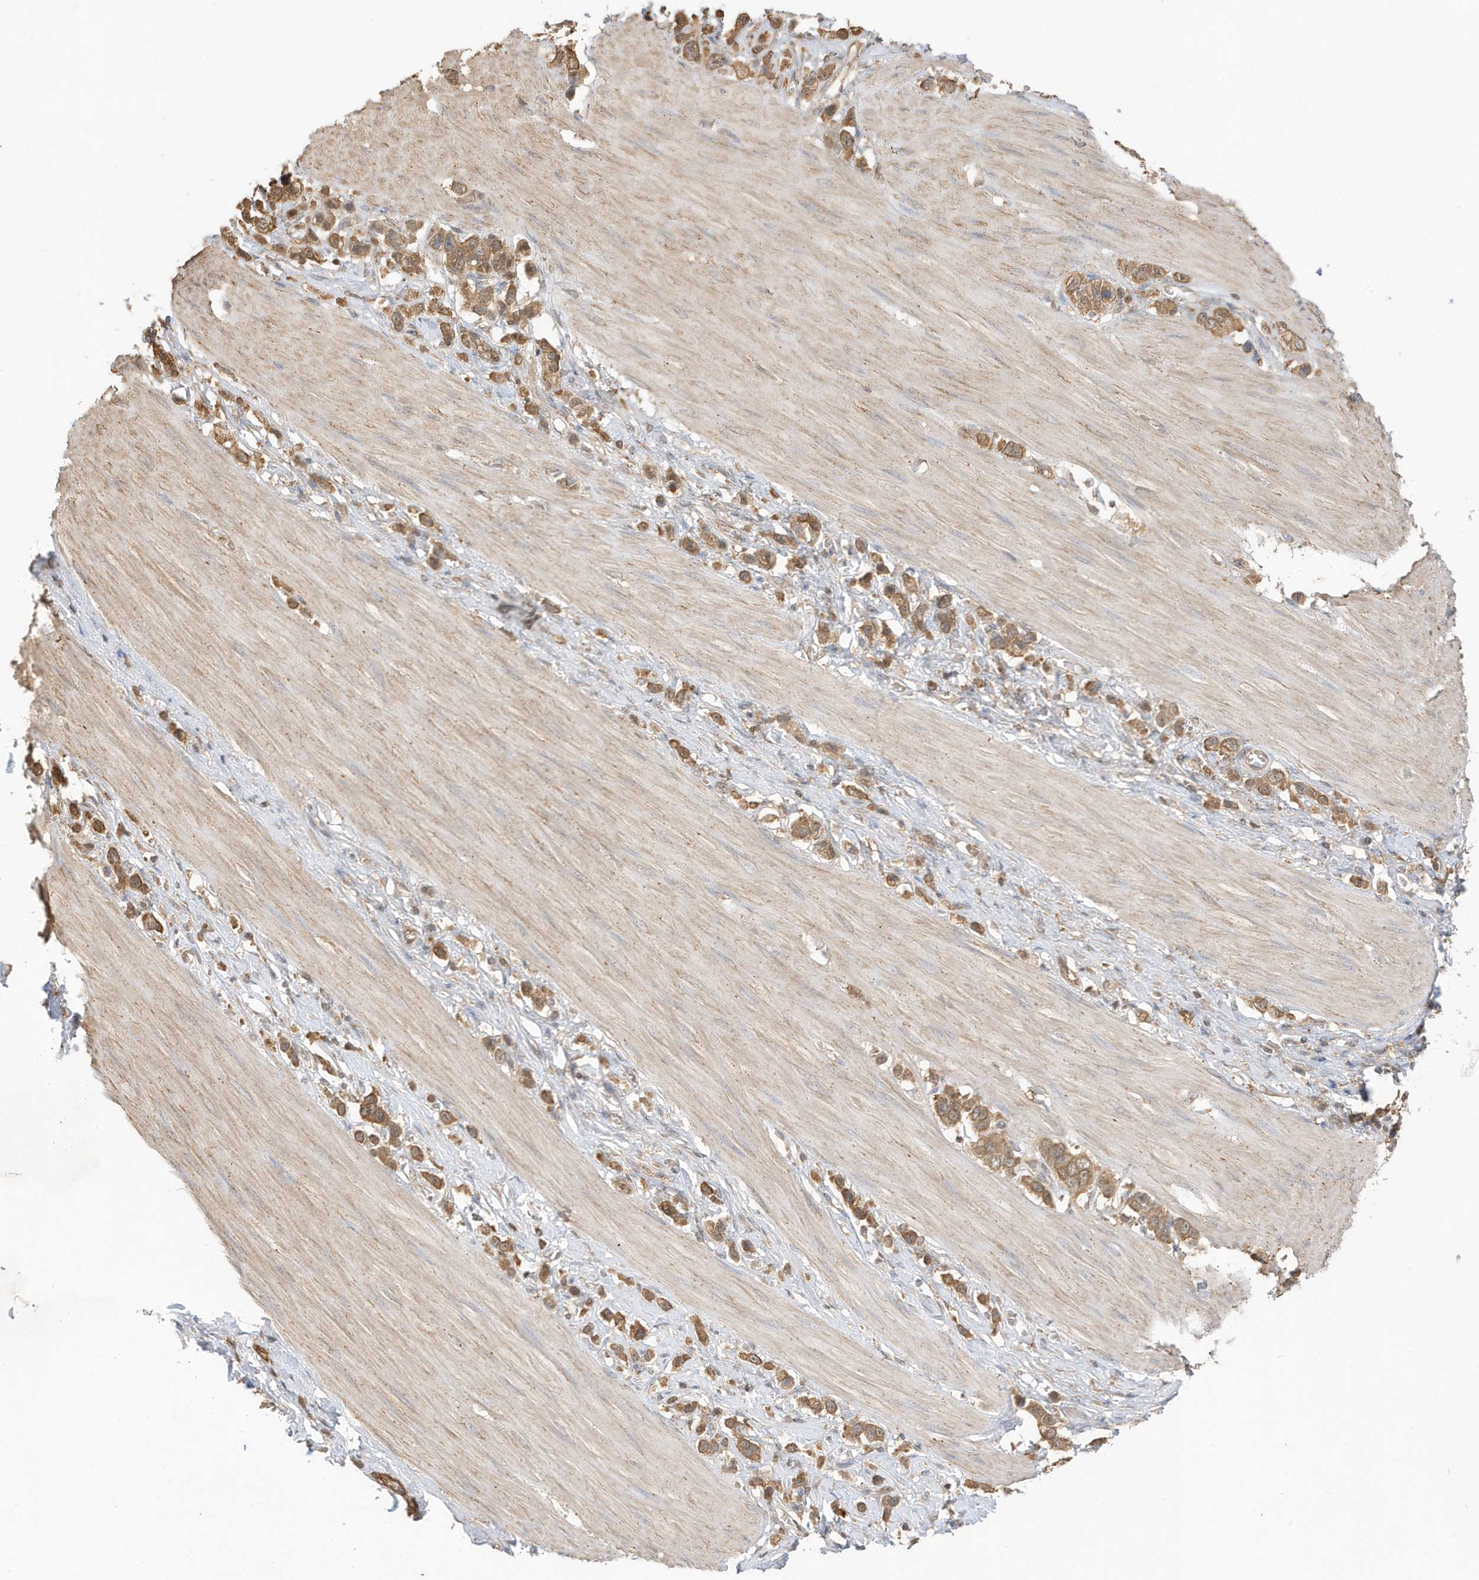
{"staining": {"intensity": "moderate", "quantity": ">75%", "location": "cytoplasmic/membranous"}, "tissue": "stomach cancer", "cell_type": "Tumor cells", "image_type": "cancer", "snomed": [{"axis": "morphology", "description": "Adenocarcinoma, NOS"}, {"axis": "topography", "description": "Stomach"}], "caption": "Adenocarcinoma (stomach) tissue exhibits moderate cytoplasmic/membranous staining in about >75% of tumor cells, visualized by immunohistochemistry.", "gene": "AZI2", "patient": {"sex": "female", "age": 65}}